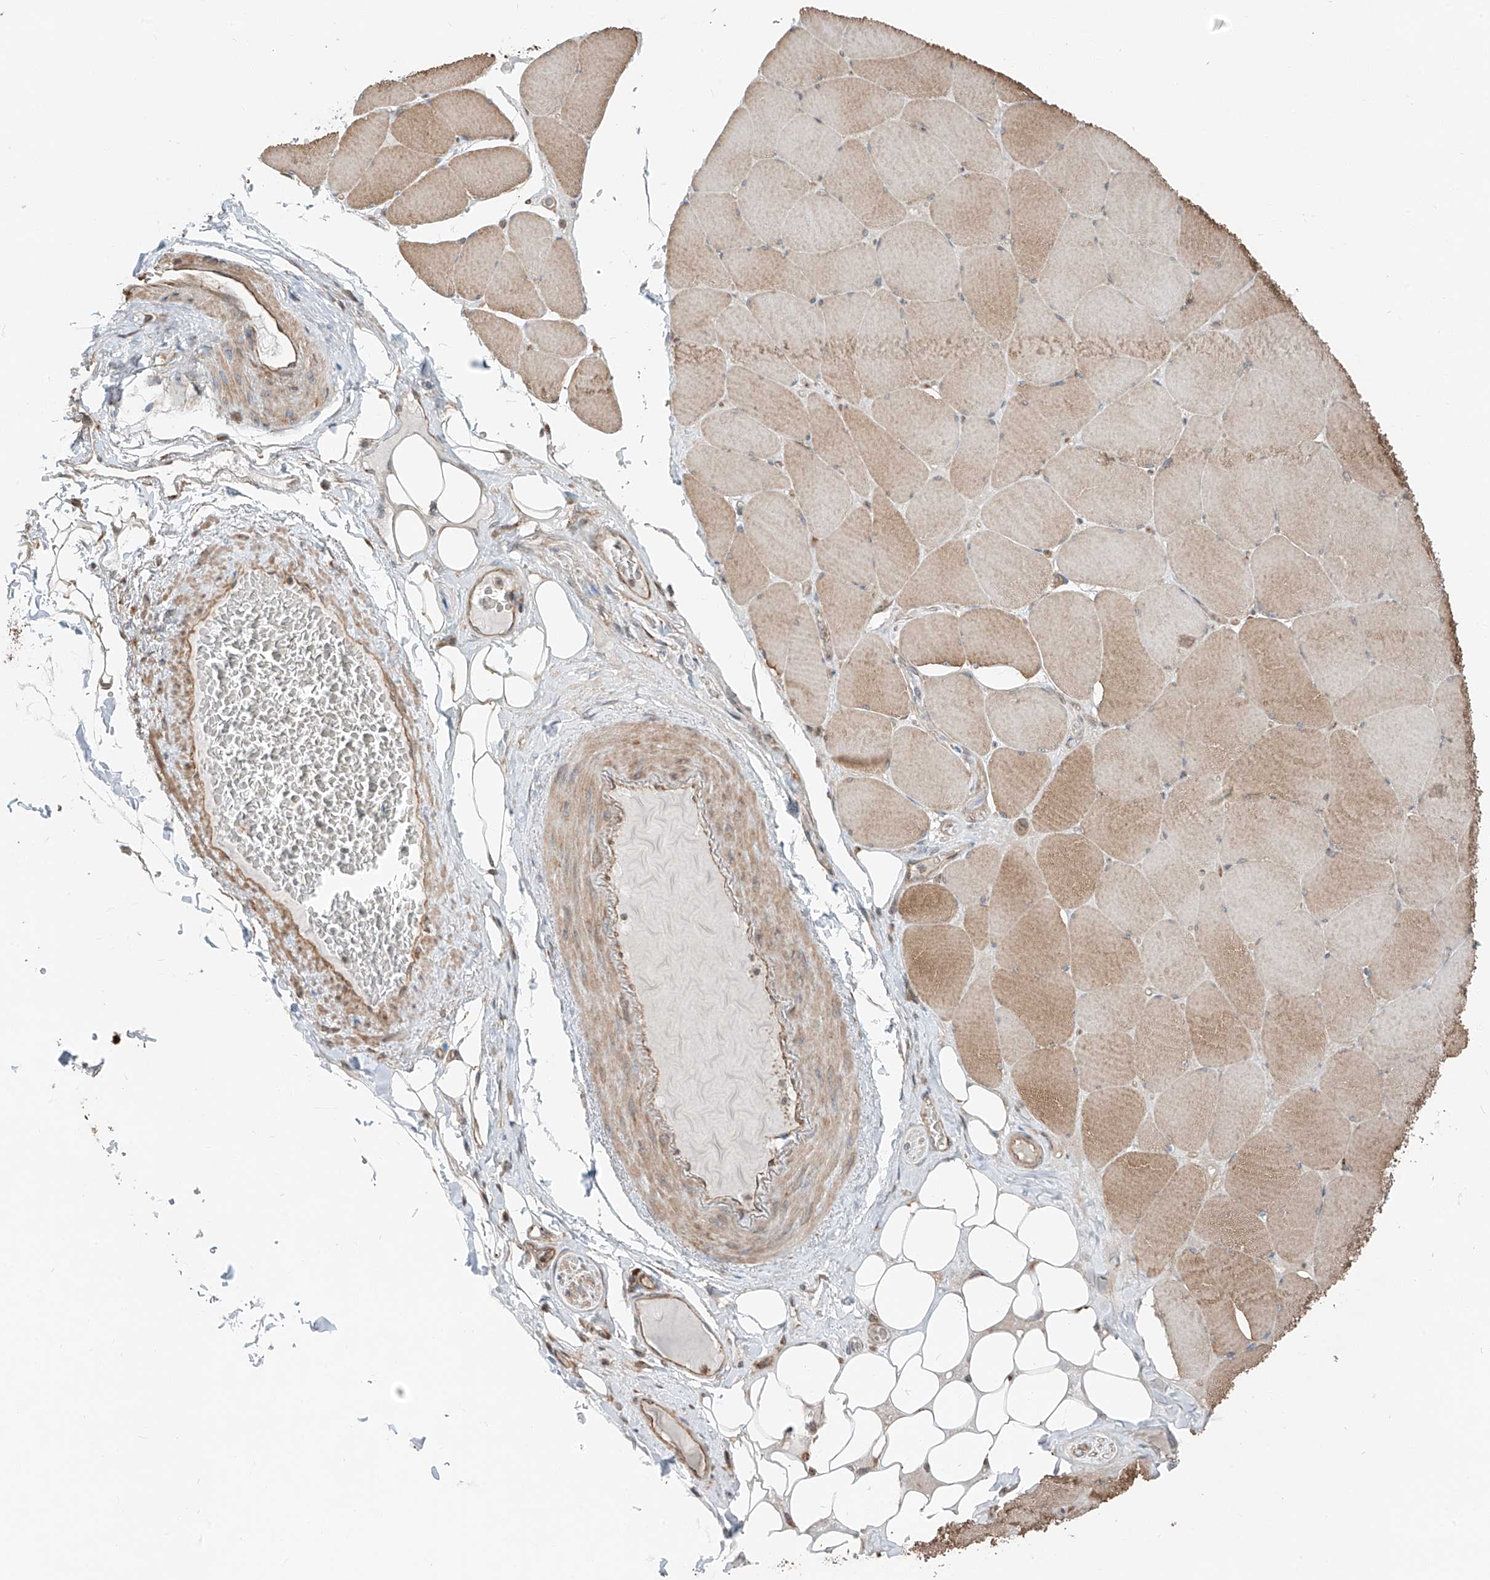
{"staining": {"intensity": "moderate", "quantity": ">75%", "location": "cytoplasmic/membranous"}, "tissue": "skeletal muscle", "cell_type": "Myocytes", "image_type": "normal", "snomed": [{"axis": "morphology", "description": "Normal tissue, NOS"}, {"axis": "topography", "description": "Skeletal muscle"}, {"axis": "topography", "description": "Head-Neck"}], "caption": "Protein expression analysis of normal human skeletal muscle reveals moderate cytoplasmic/membranous positivity in approximately >75% of myocytes.", "gene": "CEP162", "patient": {"sex": "male", "age": 66}}